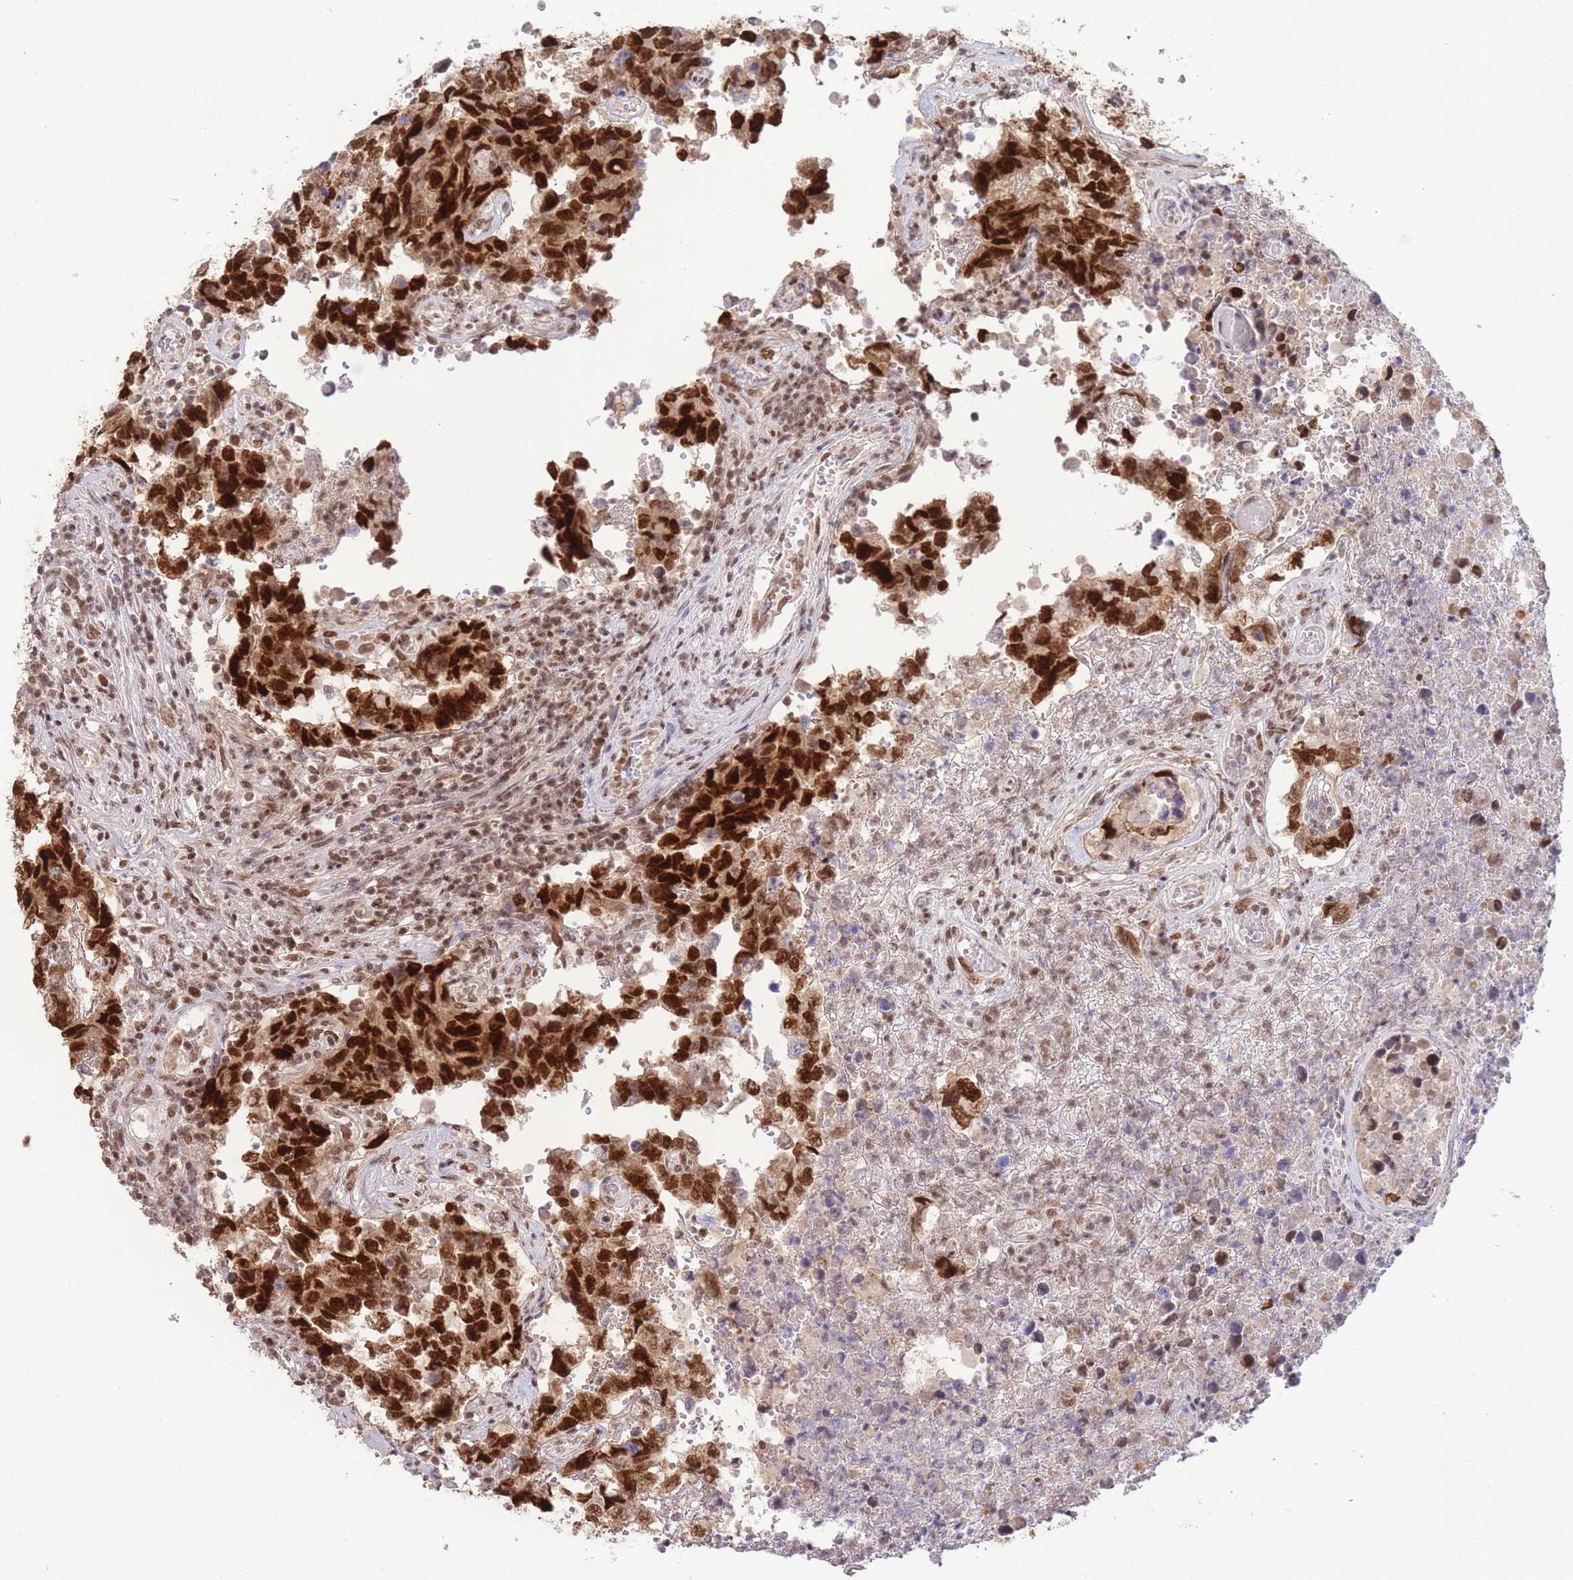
{"staining": {"intensity": "strong", "quantity": ">75%", "location": "nuclear"}, "tissue": "testis cancer", "cell_type": "Tumor cells", "image_type": "cancer", "snomed": [{"axis": "morphology", "description": "Normal tissue, NOS"}, {"axis": "morphology", "description": "Carcinoma, Embryonal, NOS"}, {"axis": "topography", "description": "Testis"}, {"axis": "topography", "description": "Epididymis"}], "caption": "Immunohistochemistry of testis embryonal carcinoma exhibits high levels of strong nuclear expression in approximately >75% of tumor cells.", "gene": "CARD8", "patient": {"sex": "male", "age": 25}}